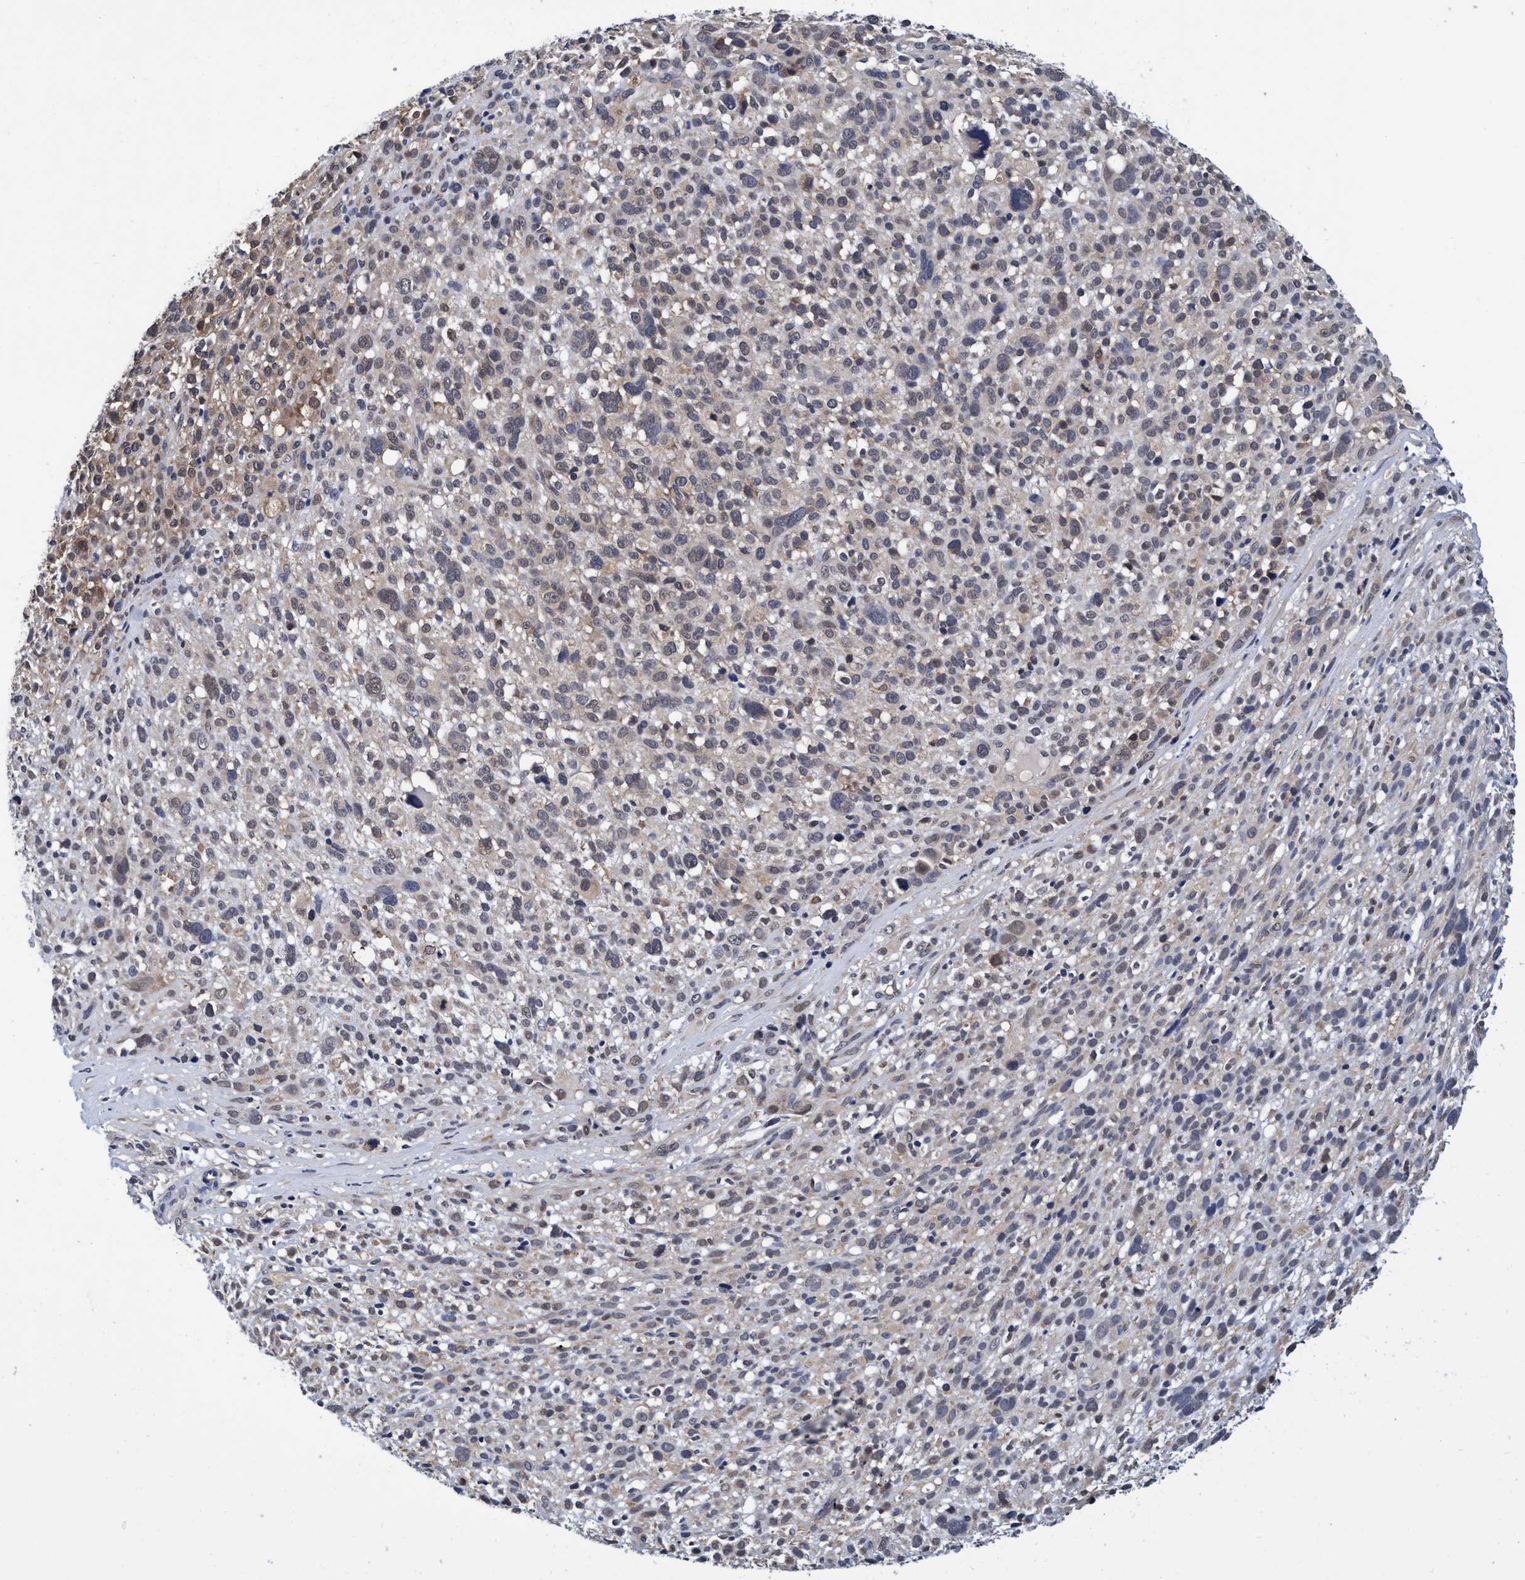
{"staining": {"intensity": "weak", "quantity": "25%-75%", "location": "cytoplasmic/membranous,nuclear"}, "tissue": "melanoma", "cell_type": "Tumor cells", "image_type": "cancer", "snomed": [{"axis": "morphology", "description": "Malignant melanoma, NOS"}, {"axis": "topography", "description": "Skin"}], "caption": "A histopathology image of malignant melanoma stained for a protein reveals weak cytoplasmic/membranous and nuclear brown staining in tumor cells.", "gene": "PSMD12", "patient": {"sex": "female", "age": 55}}